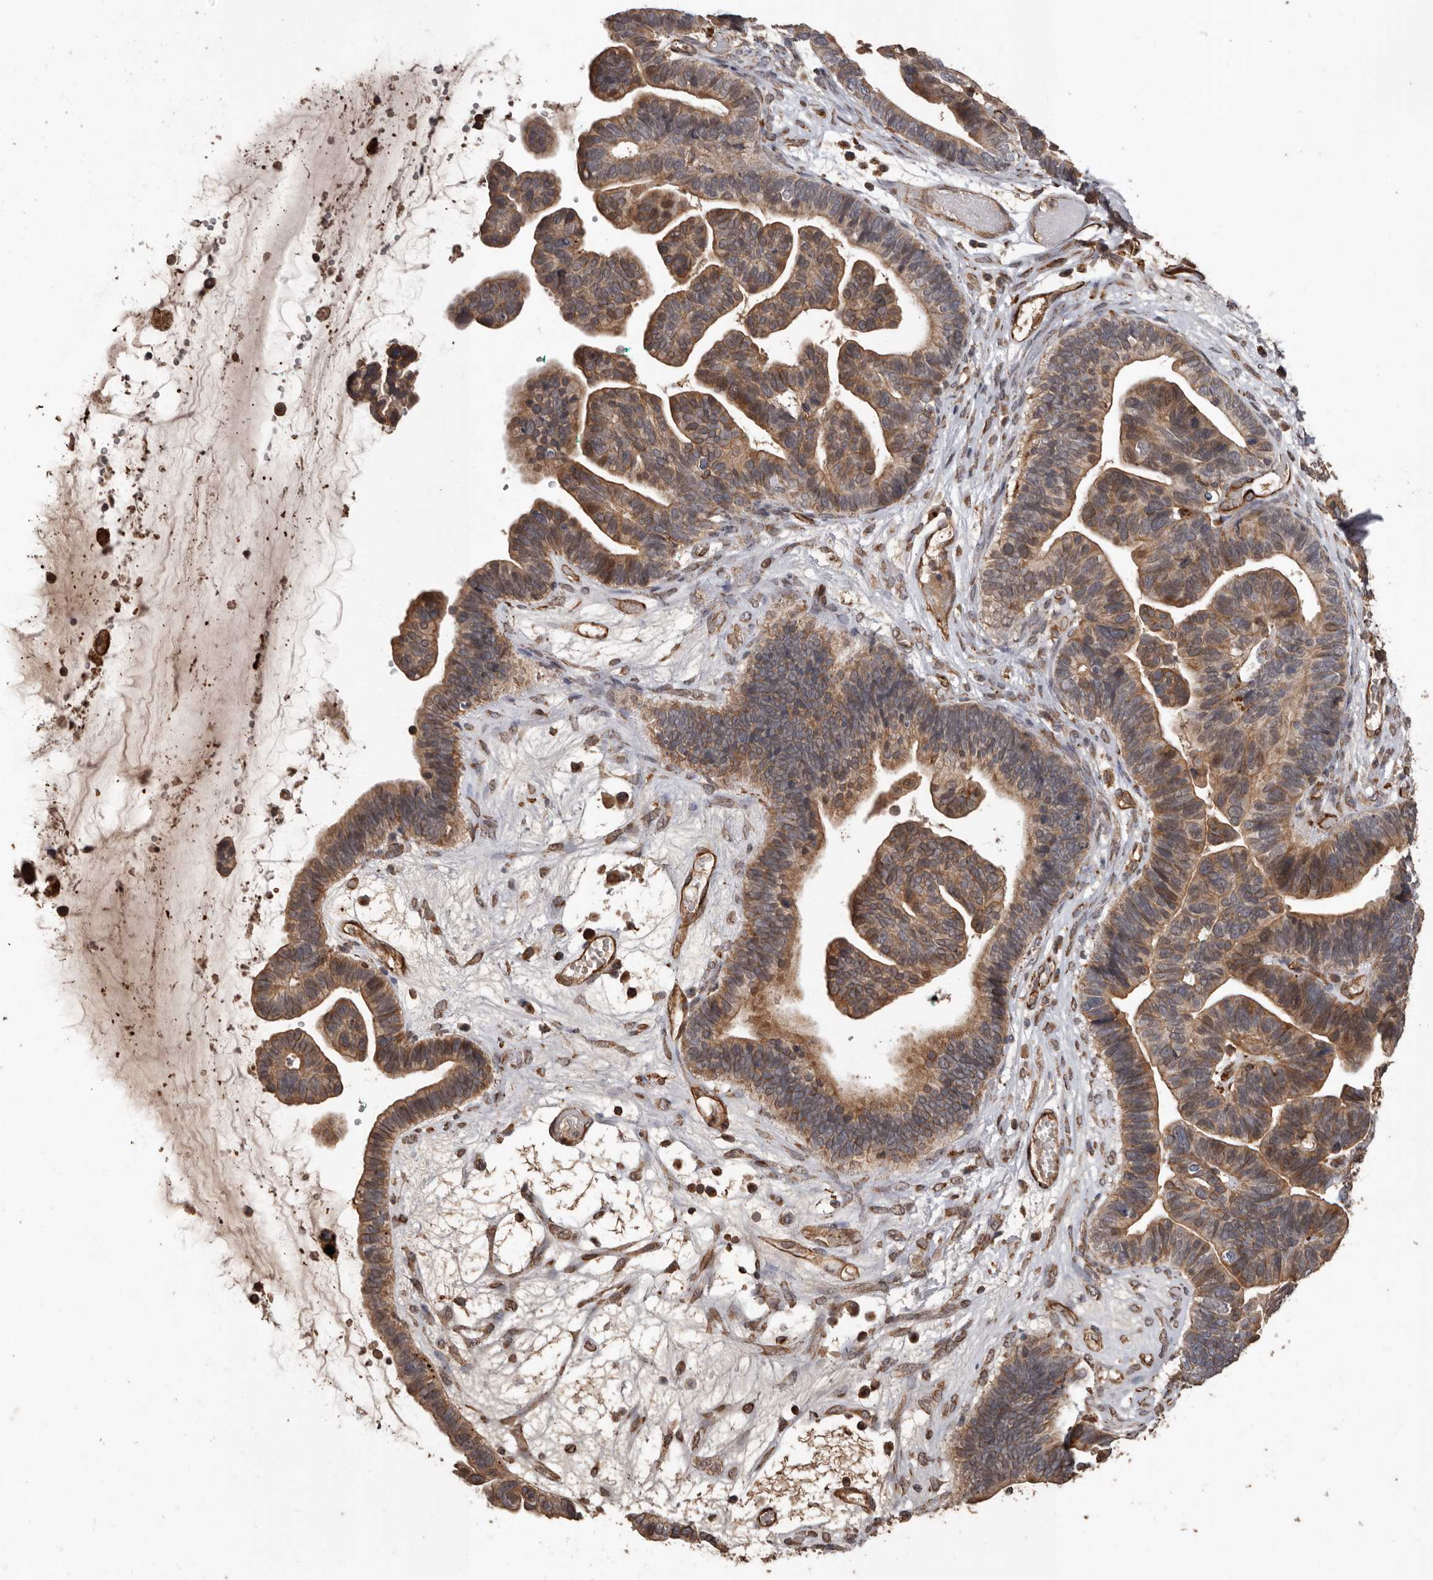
{"staining": {"intensity": "moderate", "quantity": ">75%", "location": "cytoplasmic/membranous"}, "tissue": "ovarian cancer", "cell_type": "Tumor cells", "image_type": "cancer", "snomed": [{"axis": "morphology", "description": "Cystadenocarcinoma, serous, NOS"}, {"axis": "topography", "description": "Ovary"}], "caption": "Immunohistochemical staining of human ovarian cancer demonstrates moderate cytoplasmic/membranous protein staining in approximately >75% of tumor cells.", "gene": "BRAT1", "patient": {"sex": "female", "age": 56}}